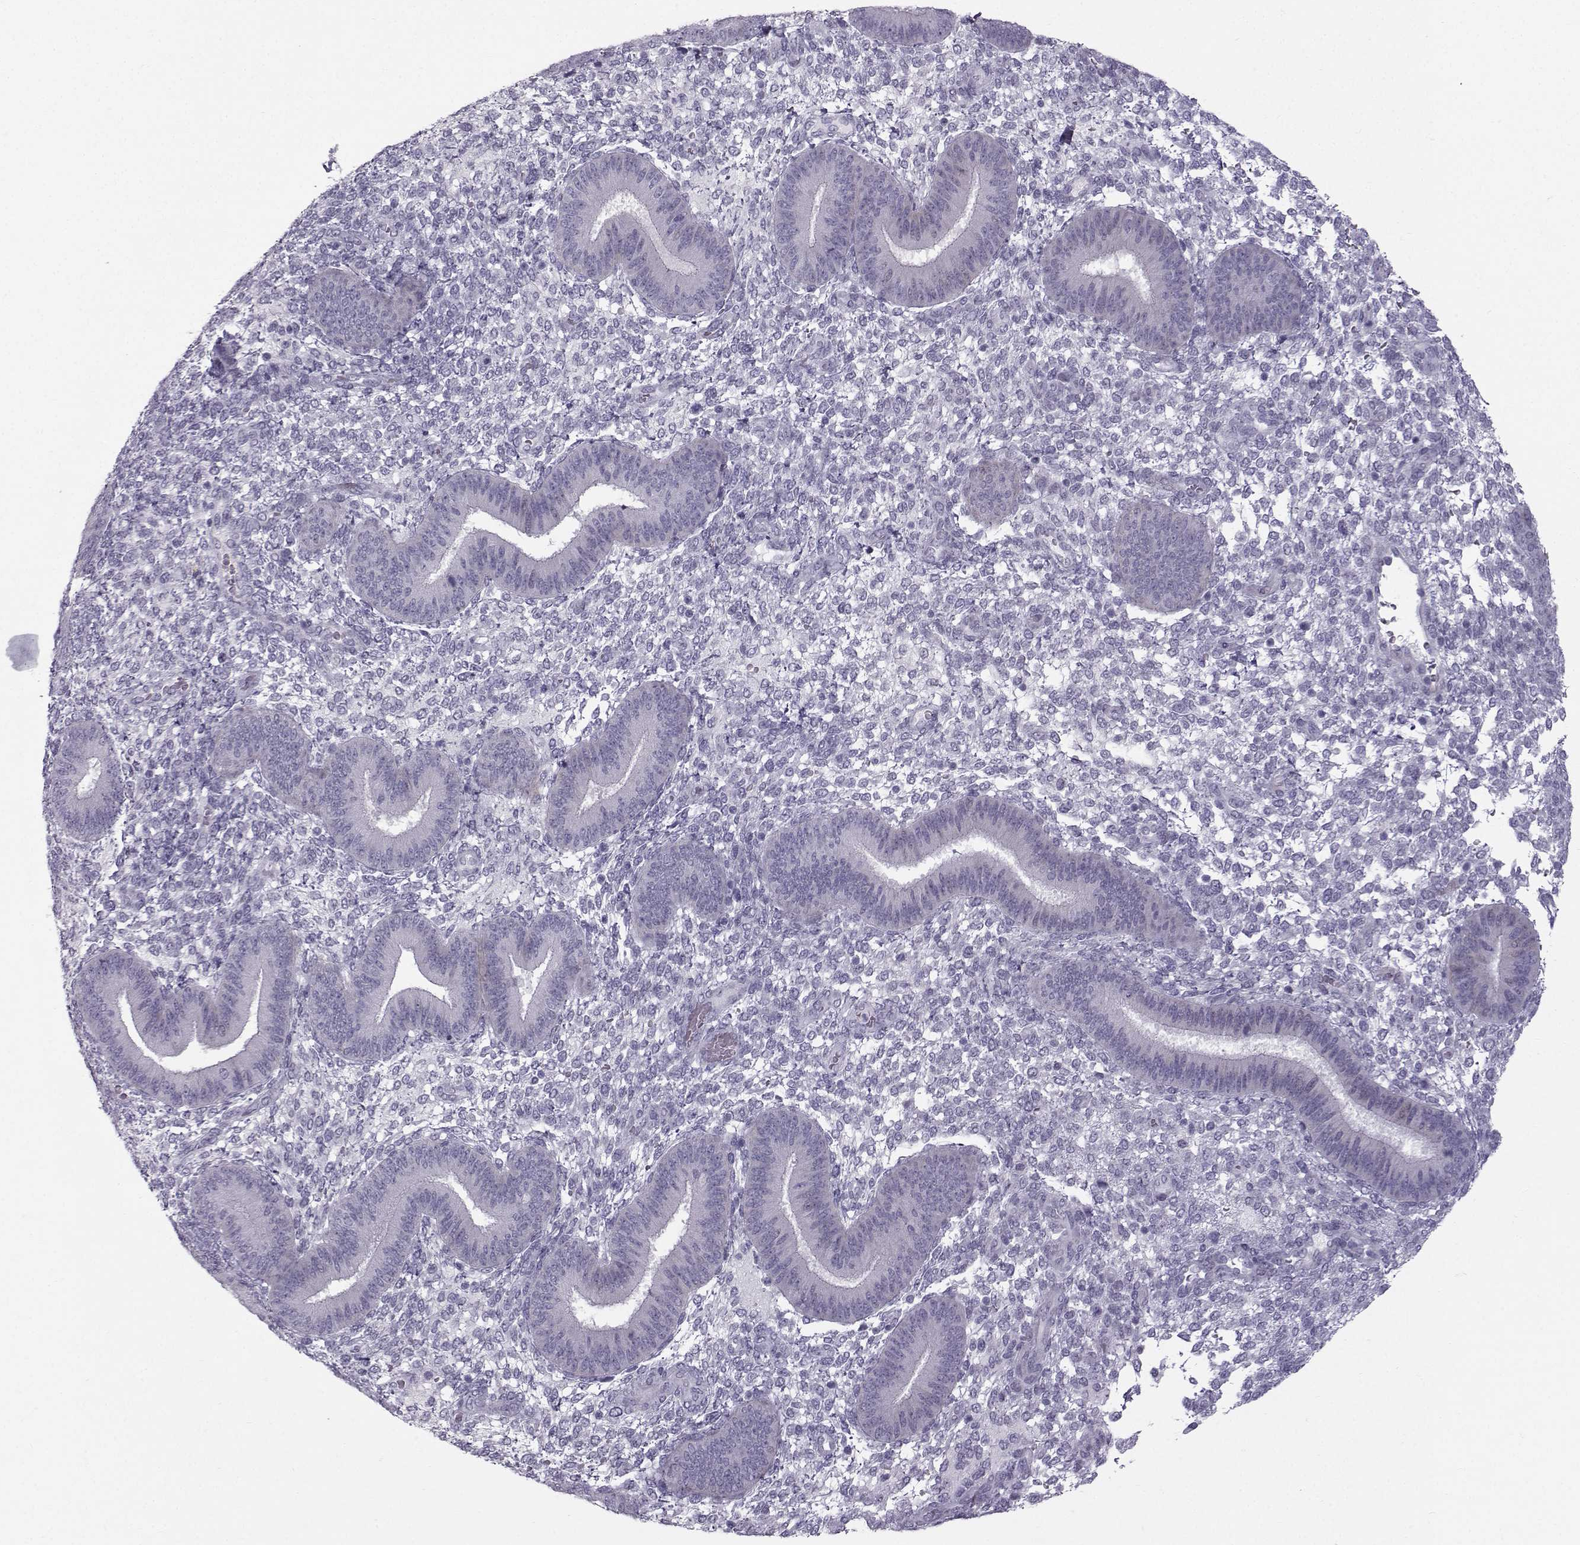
{"staining": {"intensity": "negative", "quantity": "none", "location": "none"}, "tissue": "endometrium", "cell_type": "Cells in endometrial stroma", "image_type": "normal", "snomed": [{"axis": "morphology", "description": "Normal tissue, NOS"}, {"axis": "topography", "description": "Endometrium"}], "caption": "Immunohistochemistry of normal endometrium exhibits no staining in cells in endometrial stroma. (DAB (3,3'-diaminobenzidine) immunohistochemistry (IHC), high magnification).", "gene": "DMRT3", "patient": {"sex": "female", "age": 39}}